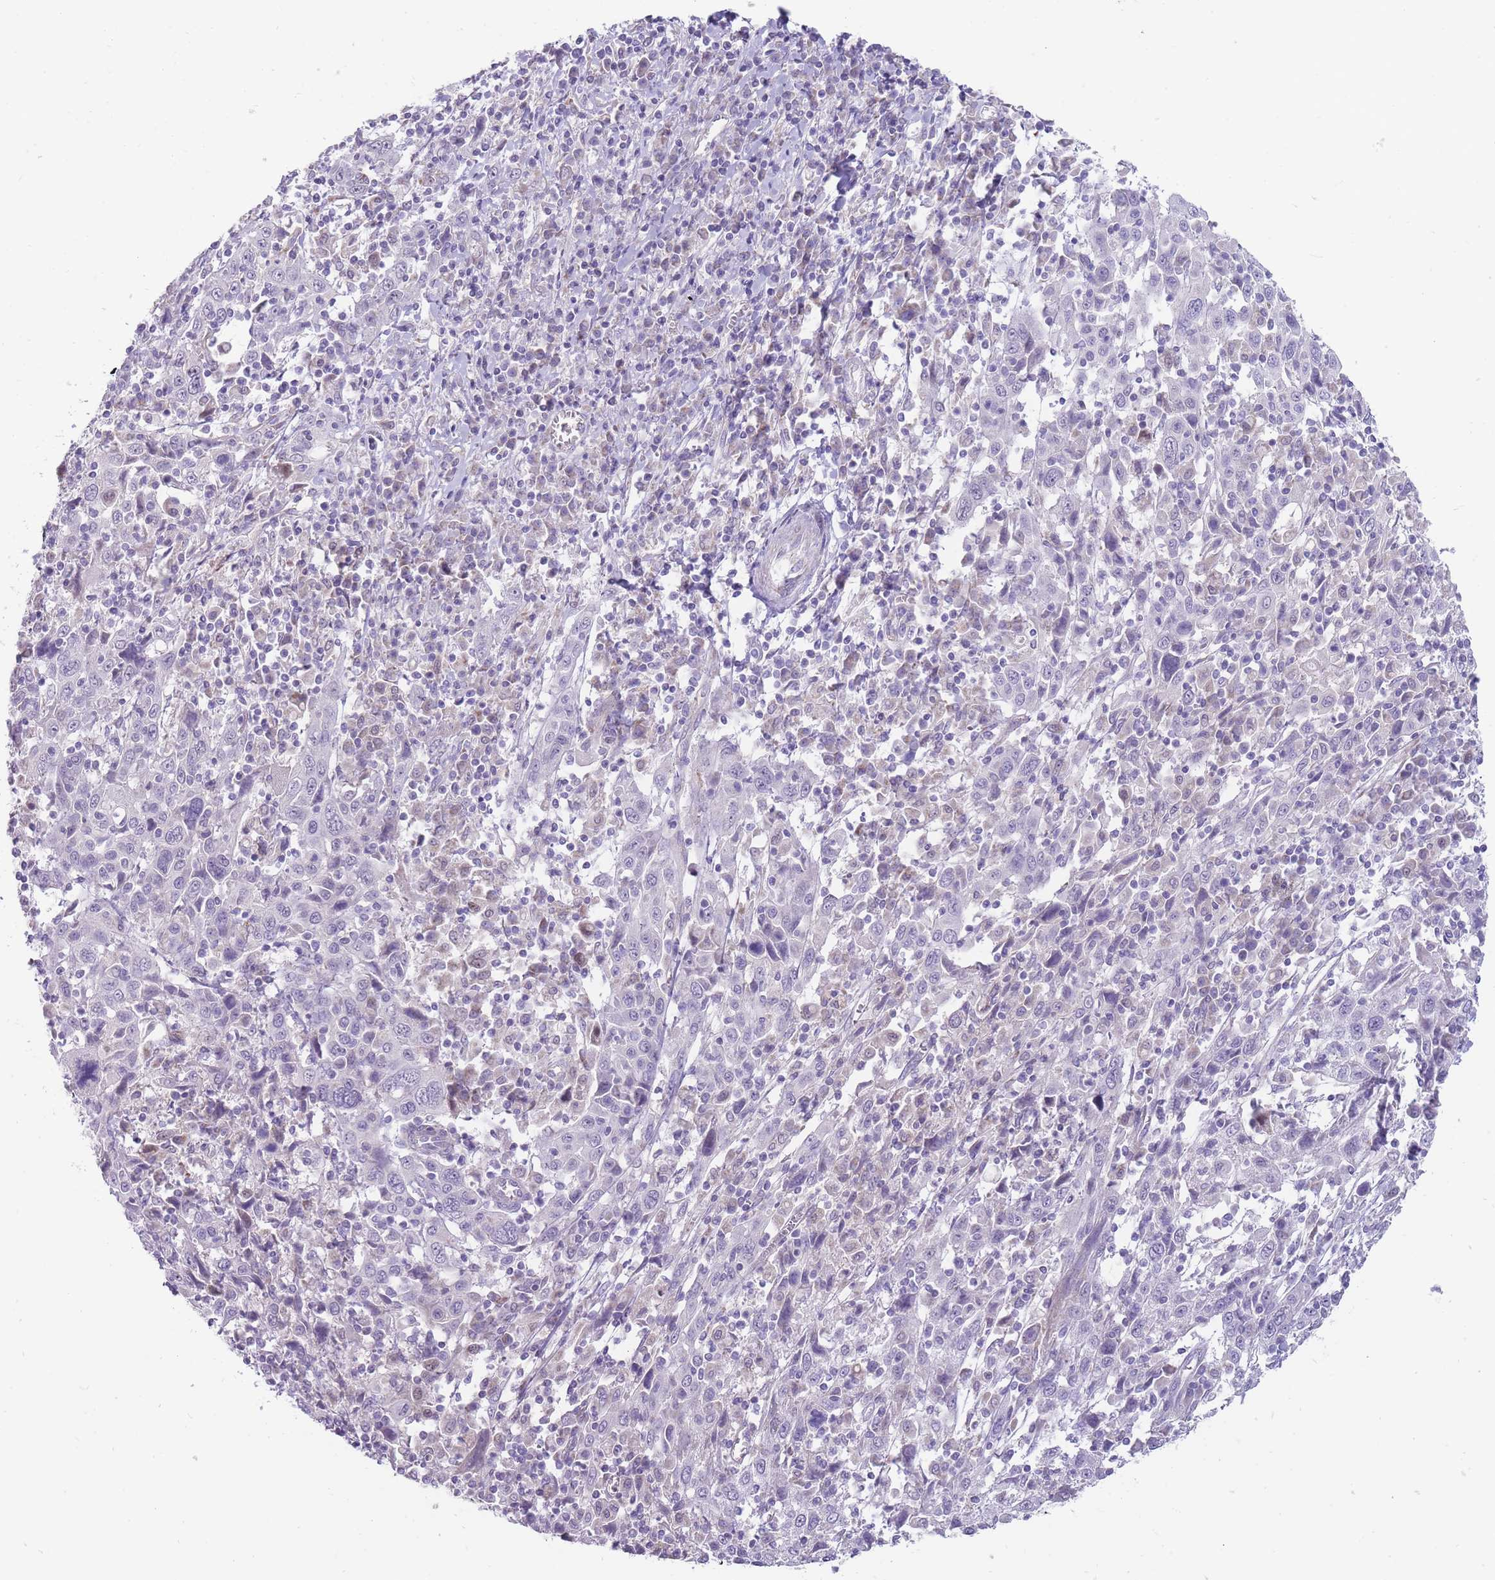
{"staining": {"intensity": "negative", "quantity": "none", "location": "none"}, "tissue": "cervical cancer", "cell_type": "Tumor cells", "image_type": "cancer", "snomed": [{"axis": "morphology", "description": "Squamous cell carcinoma, NOS"}, {"axis": "topography", "description": "Cervix"}], "caption": "Tumor cells are negative for brown protein staining in cervical cancer (squamous cell carcinoma). (IHC, brightfield microscopy, high magnification).", "gene": "ERICH4", "patient": {"sex": "female", "age": 46}}